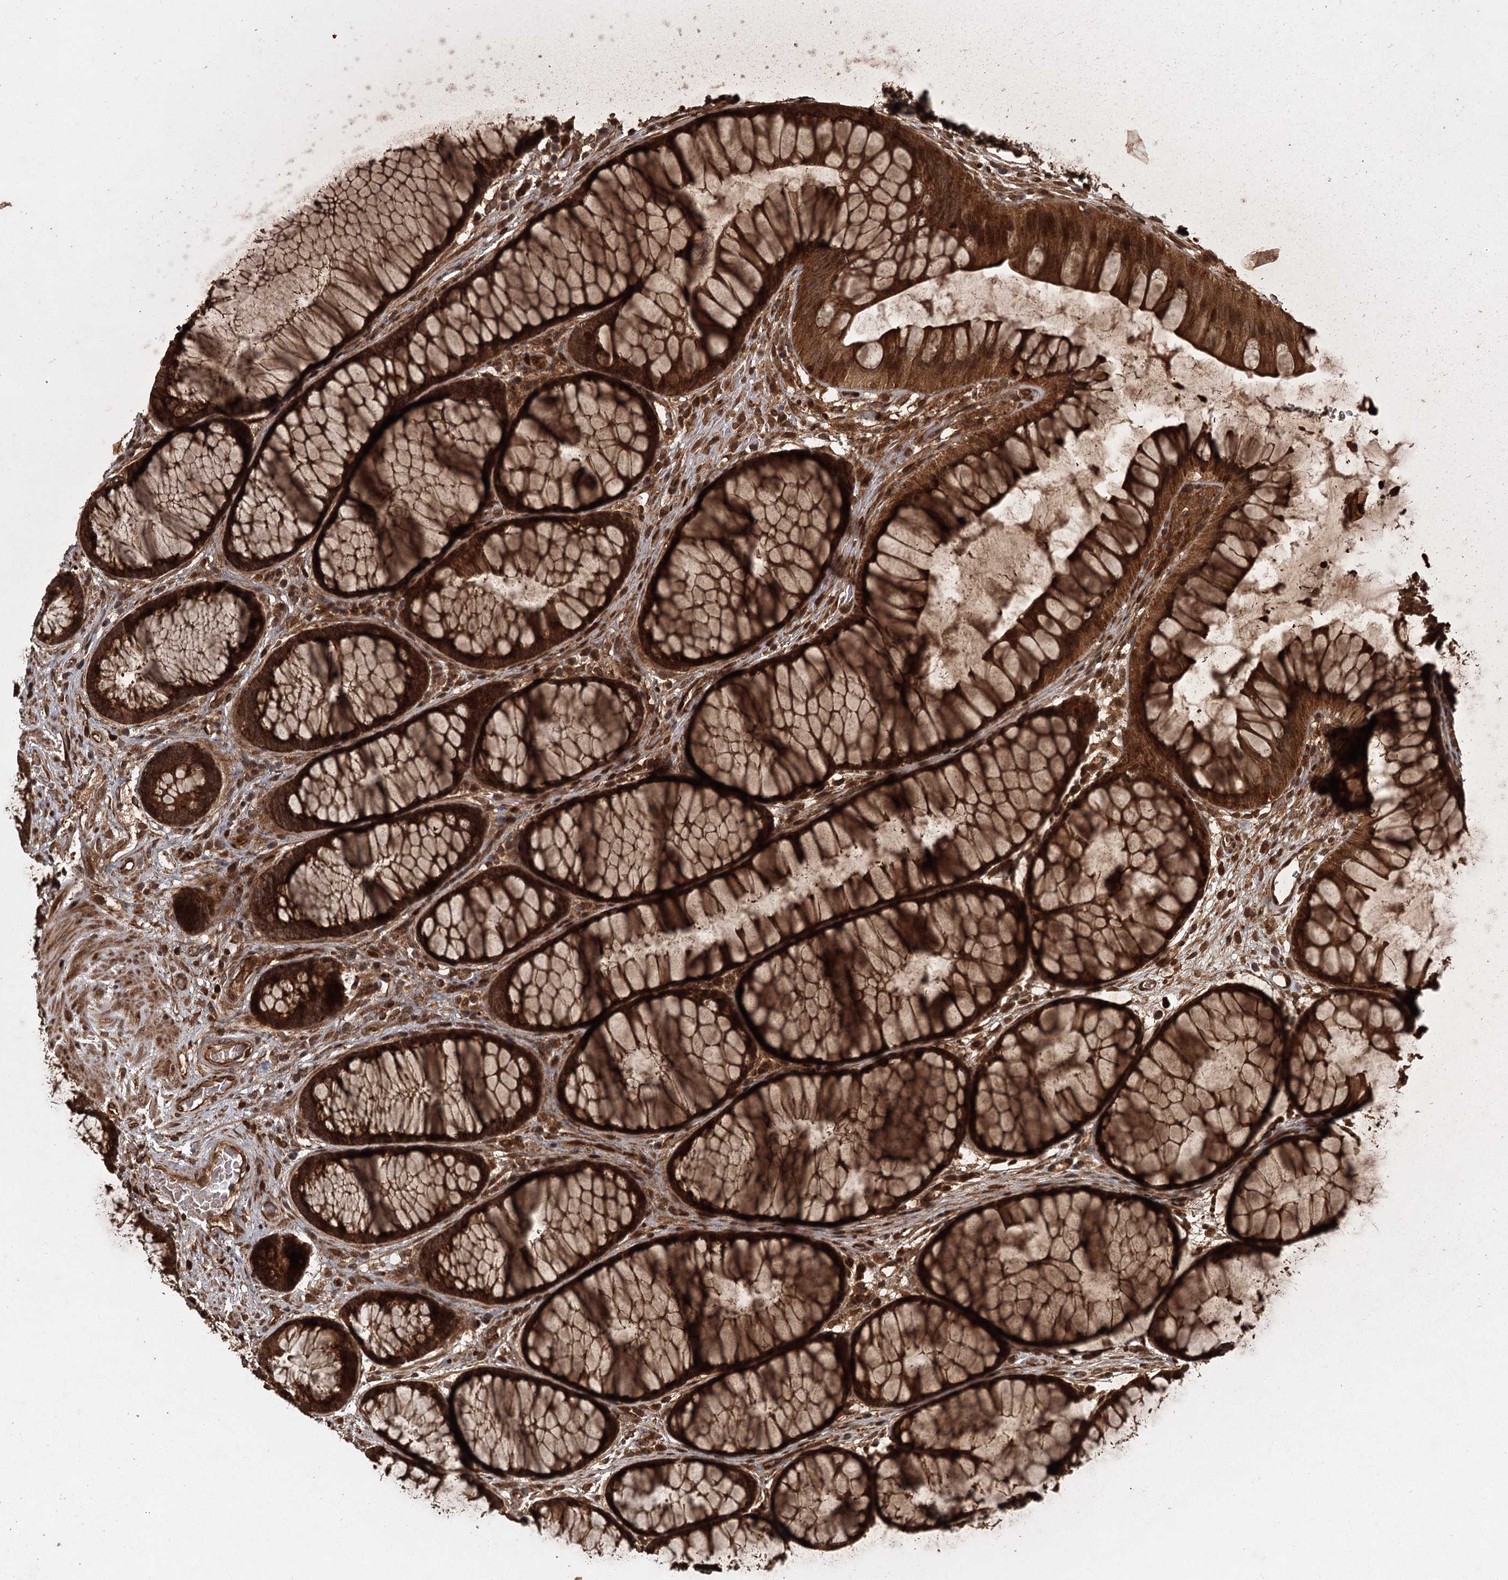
{"staining": {"intensity": "moderate", "quantity": ">75%", "location": "cytoplasmic/membranous"}, "tissue": "colon", "cell_type": "Endothelial cells", "image_type": "normal", "snomed": [{"axis": "morphology", "description": "Normal tissue, NOS"}, {"axis": "topography", "description": "Colon"}], "caption": "An immunohistochemistry histopathology image of normal tissue is shown. Protein staining in brown highlights moderate cytoplasmic/membranous positivity in colon within endothelial cells.", "gene": "RPAP3", "patient": {"sex": "female", "age": 82}}